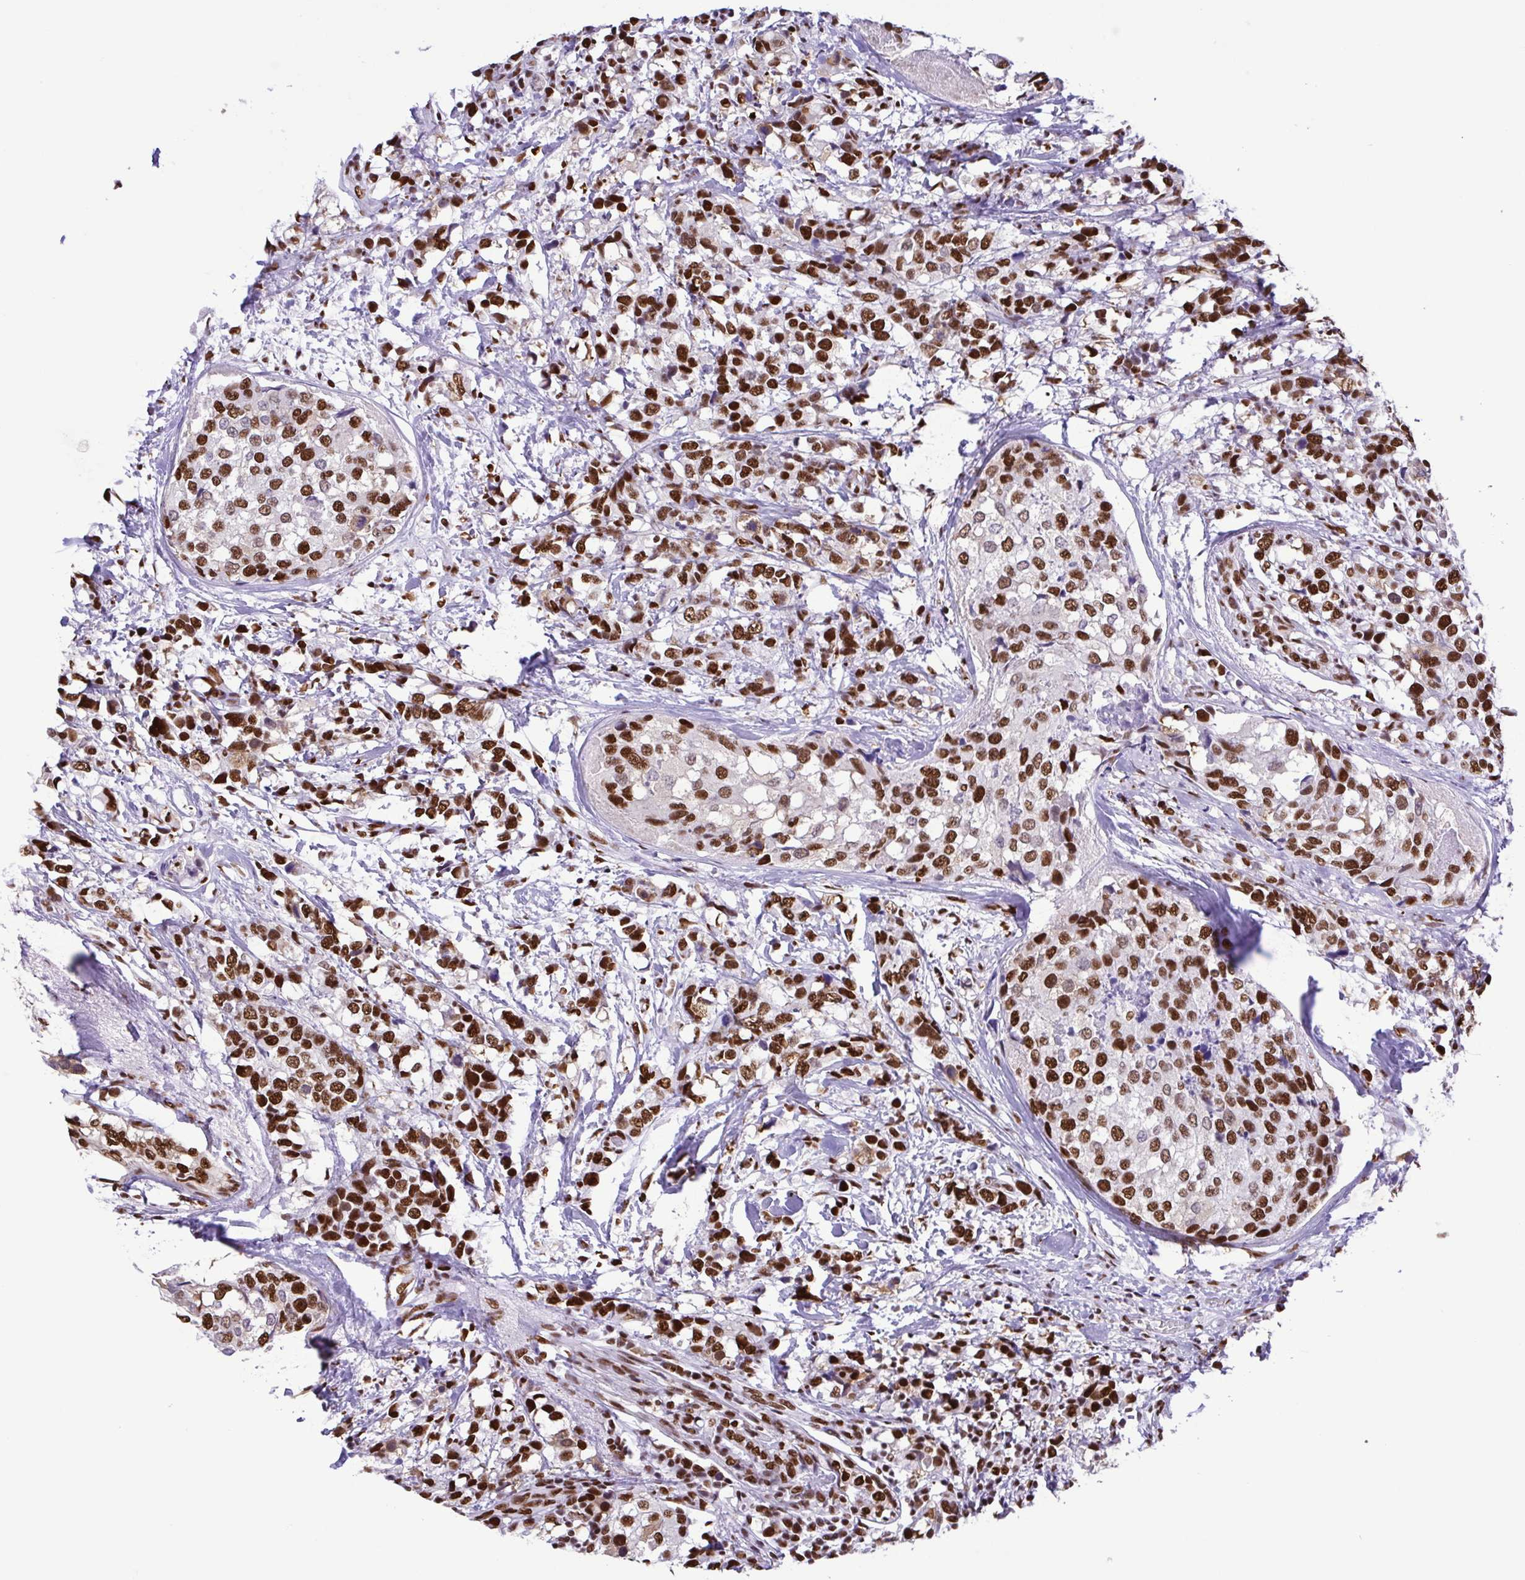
{"staining": {"intensity": "strong", "quantity": ">75%", "location": "nuclear"}, "tissue": "breast cancer", "cell_type": "Tumor cells", "image_type": "cancer", "snomed": [{"axis": "morphology", "description": "Lobular carcinoma"}, {"axis": "topography", "description": "Breast"}], "caption": "Immunohistochemistry staining of breast lobular carcinoma, which demonstrates high levels of strong nuclear staining in about >75% of tumor cells indicating strong nuclear protein staining. The staining was performed using DAB (3,3'-diaminobenzidine) (brown) for protein detection and nuclei were counterstained in hematoxylin (blue).", "gene": "TRIM28", "patient": {"sex": "female", "age": 59}}